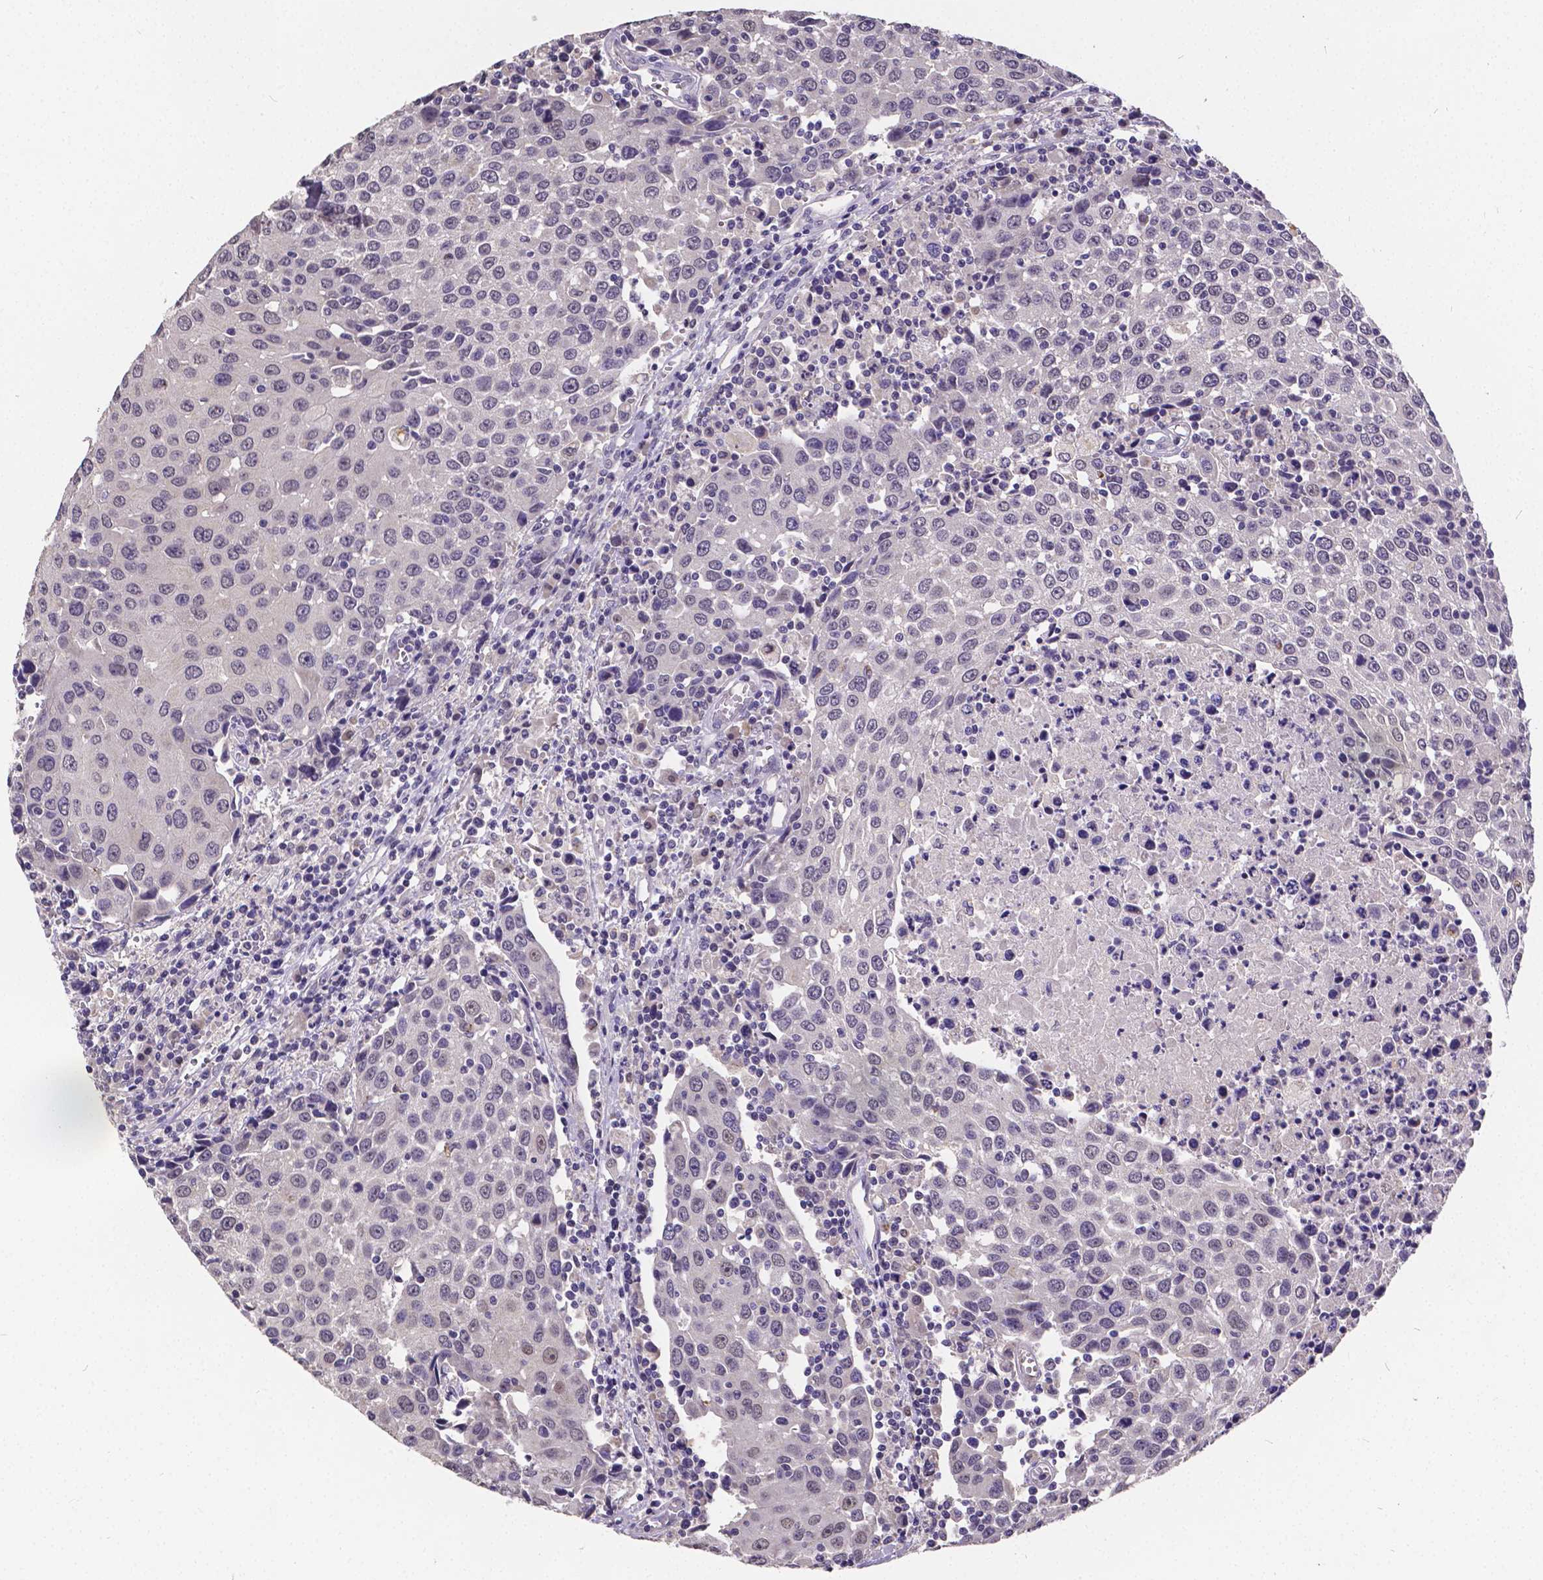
{"staining": {"intensity": "negative", "quantity": "none", "location": "none"}, "tissue": "urothelial cancer", "cell_type": "Tumor cells", "image_type": "cancer", "snomed": [{"axis": "morphology", "description": "Urothelial carcinoma, High grade"}, {"axis": "topography", "description": "Urinary bladder"}], "caption": "This is an immunohistochemistry (IHC) image of urothelial cancer. There is no positivity in tumor cells.", "gene": "CTNNA2", "patient": {"sex": "female", "age": 85}}